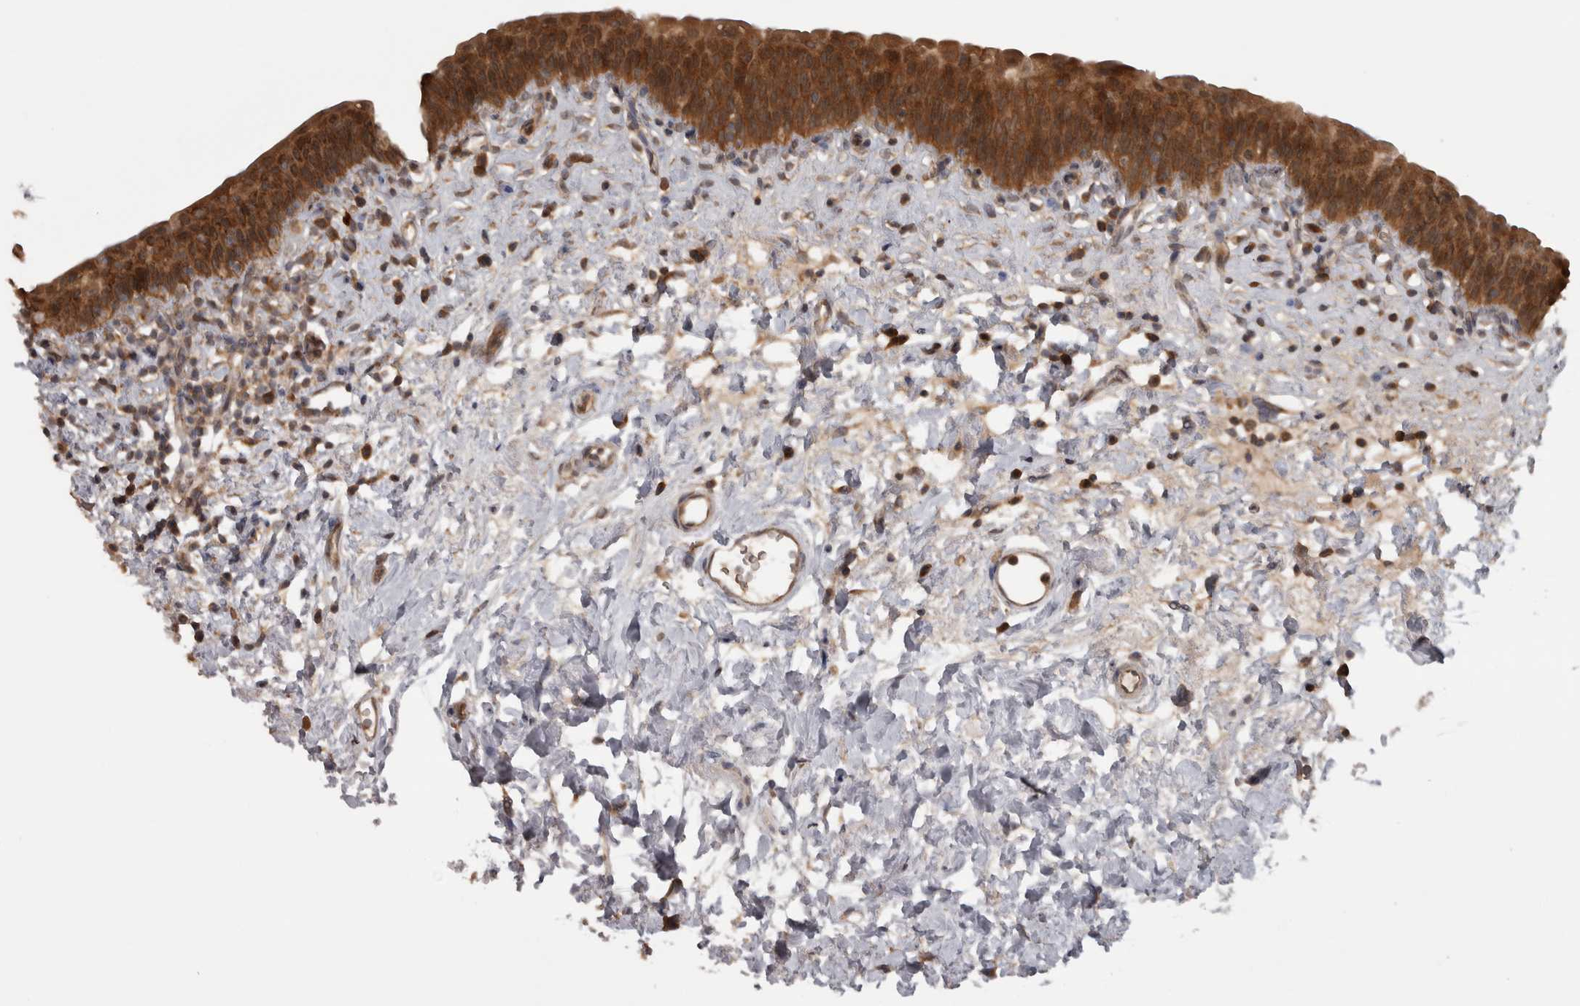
{"staining": {"intensity": "strong", "quantity": ">75%", "location": "cytoplasmic/membranous"}, "tissue": "urinary bladder", "cell_type": "Urothelial cells", "image_type": "normal", "snomed": [{"axis": "morphology", "description": "Normal tissue, NOS"}, {"axis": "topography", "description": "Urinary bladder"}], "caption": "Benign urinary bladder was stained to show a protein in brown. There is high levels of strong cytoplasmic/membranous expression in approximately >75% of urothelial cells. (IHC, brightfield microscopy, high magnification).", "gene": "MICU3", "patient": {"sex": "male", "age": 83}}